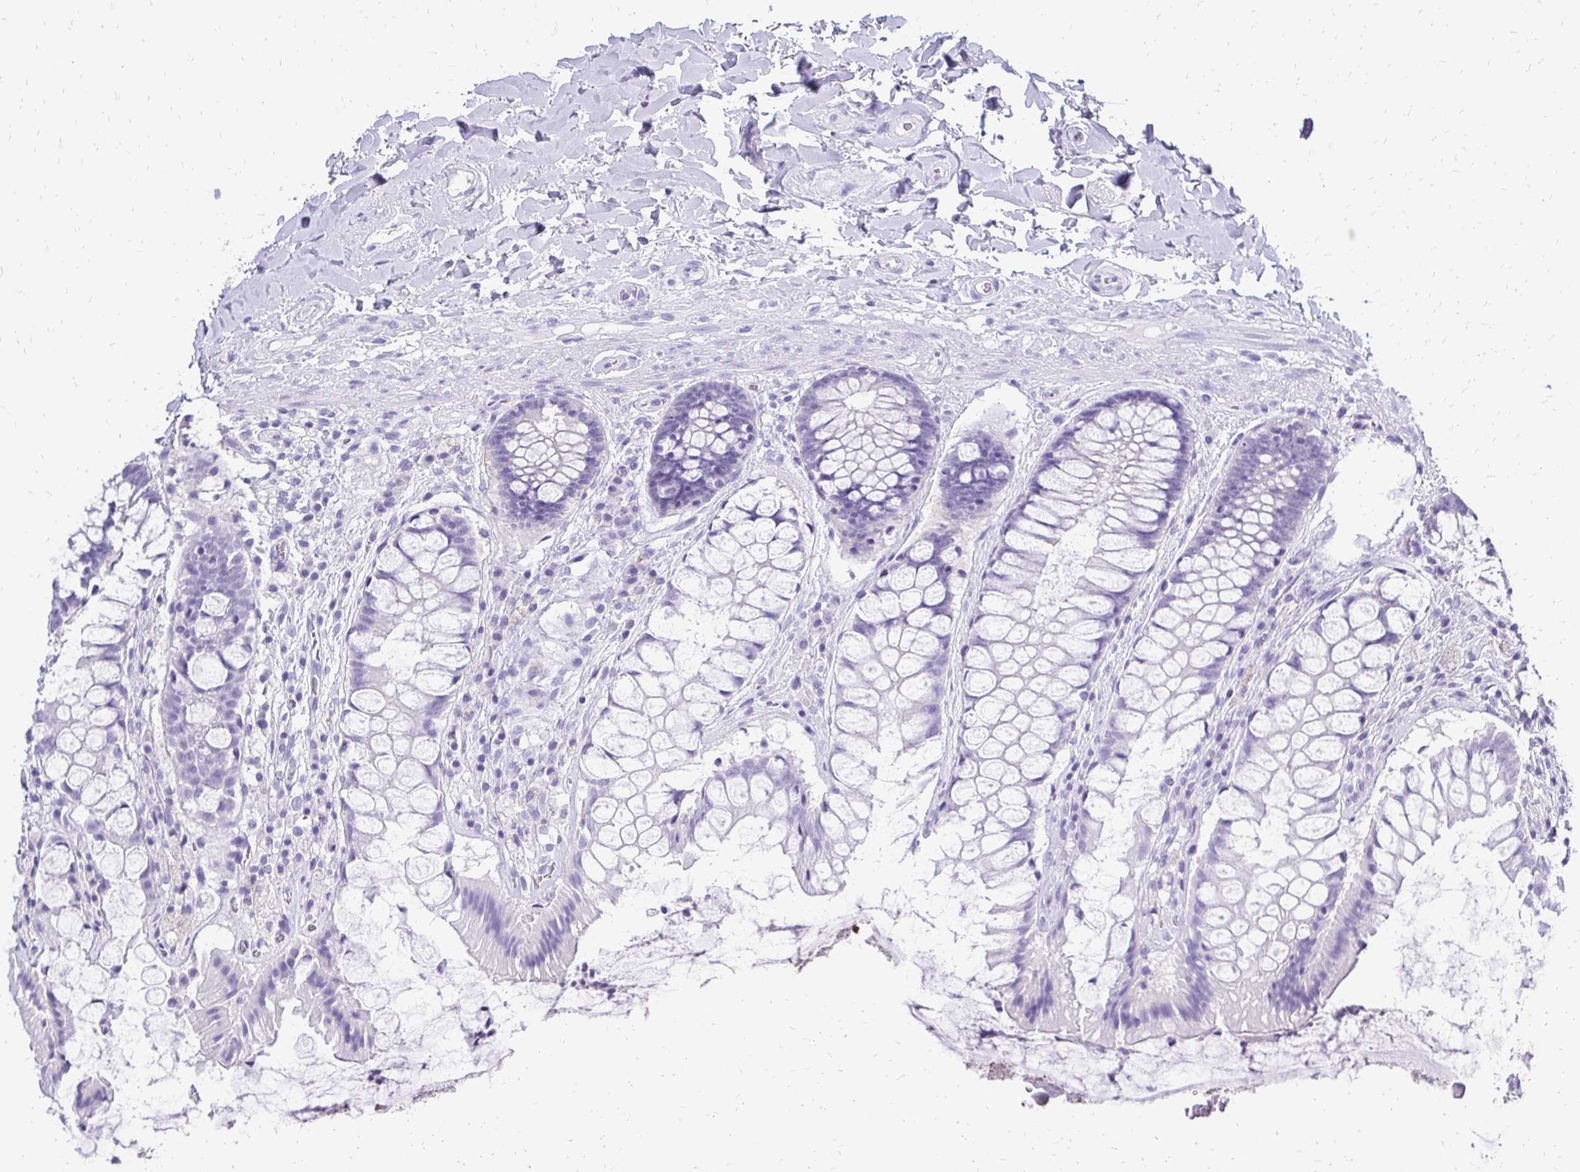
{"staining": {"intensity": "negative", "quantity": "none", "location": "none"}, "tissue": "rectum", "cell_type": "Glandular cells", "image_type": "normal", "snomed": [{"axis": "morphology", "description": "Normal tissue, NOS"}, {"axis": "topography", "description": "Rectum"}], "caption": "High magnification brightfield microscopy of normal rectum stained with DAB (brown) and counterstained with hematoxylin (blue): glandular cells show no significant staining.", "gene": "SLC32A1", "patient": {"sex": "female", "age": 58}}